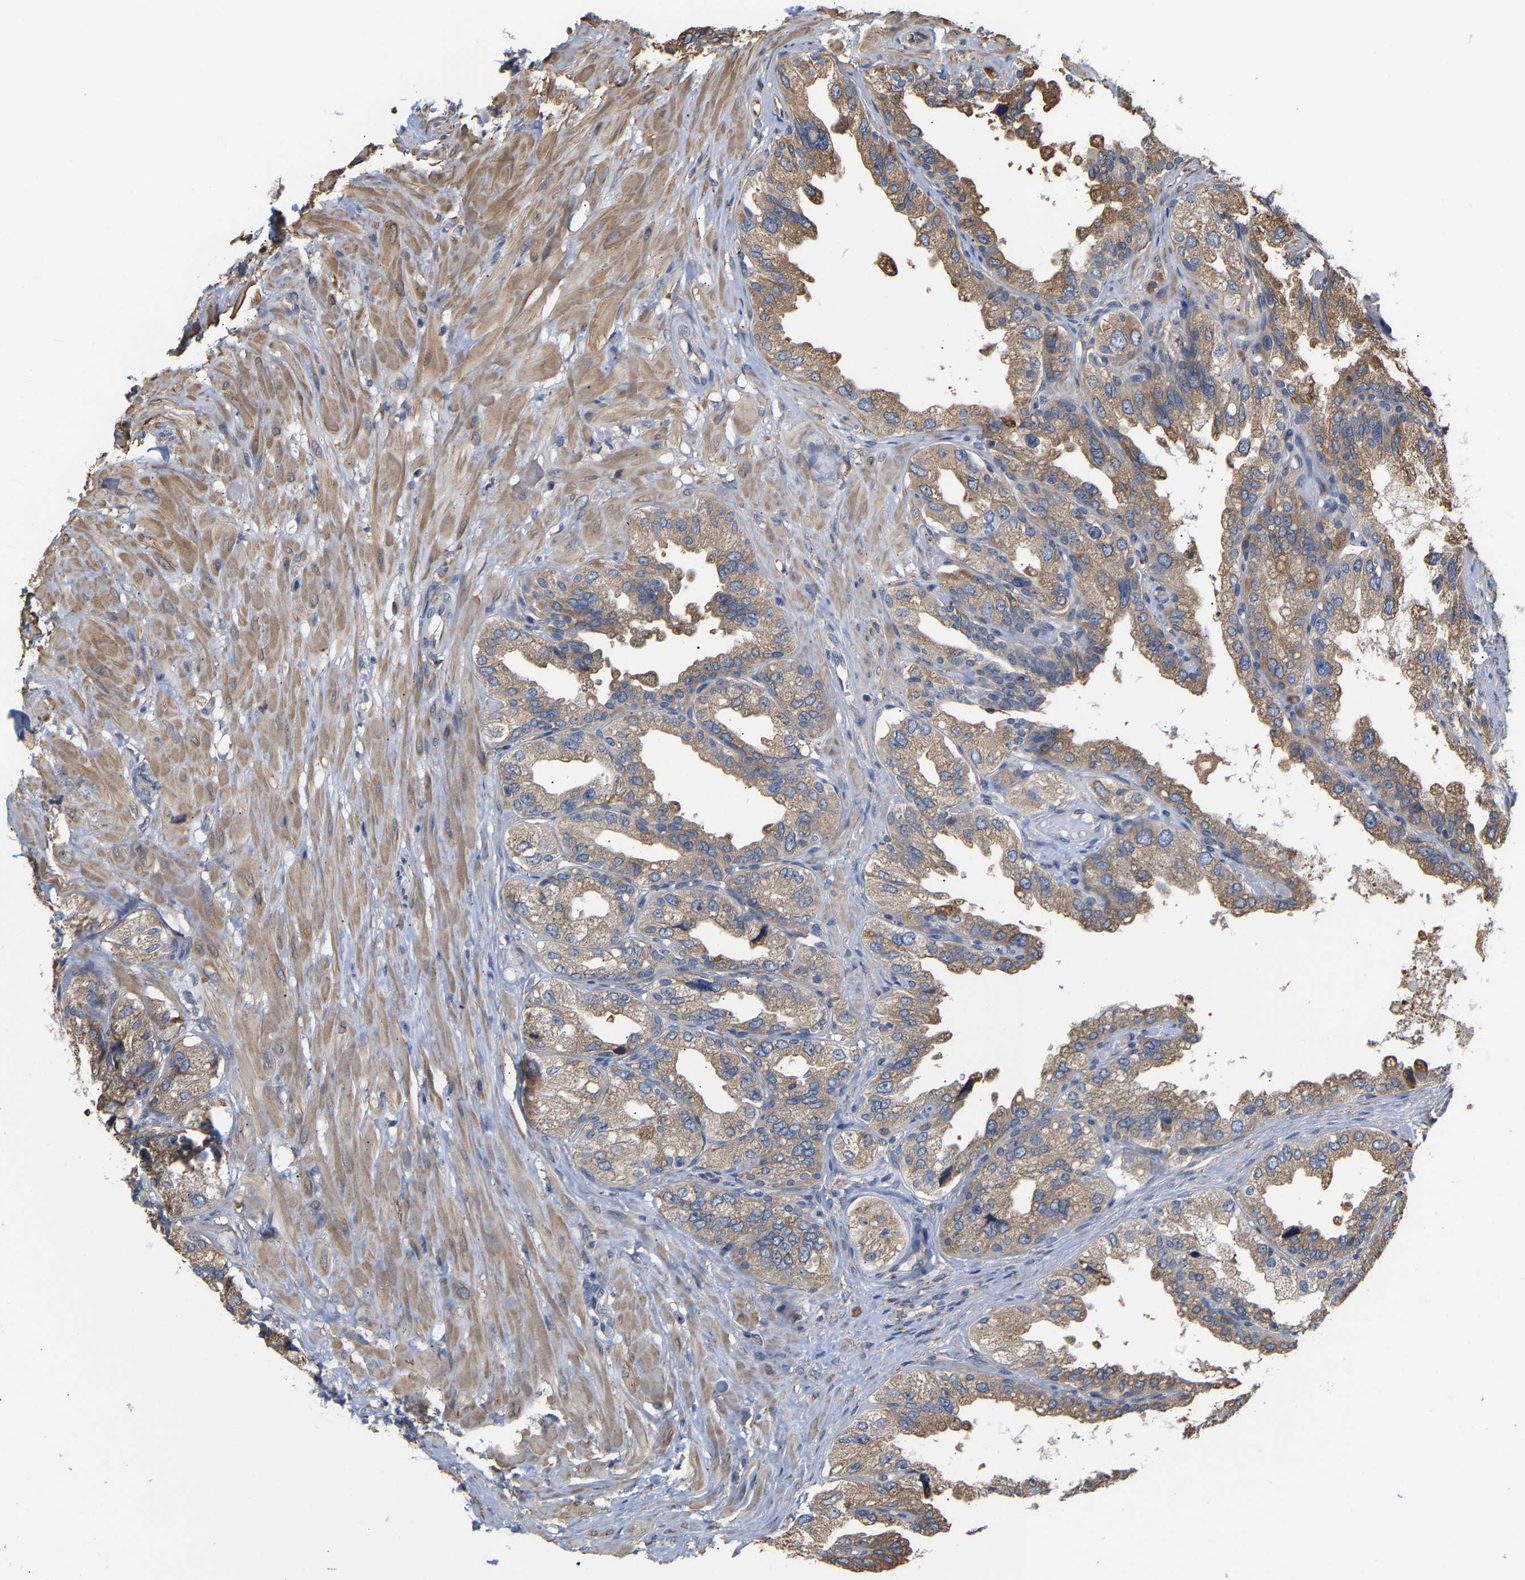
{"staining": {"intensity": "moderate", "quantity": ">75%", "location": "cytoplasmic/membranous"}, "tissue": "seminal vesicle", "cell_type": "Glandular cells", "image_type": "normal", "snomed": [{"axis": "morphology", "description": "Normal tissue, NOS"}, {"axis": "topography", "description": "Seminal veicle"}], "caption": "A medium amount of moderate cytoplasmic/membranous staining is appreciated in approximately >75% of glandular cells in unremarkable seminal vesicle.", "gene": "ARAP1", "patient": {"sex": "male", "age": 68}}